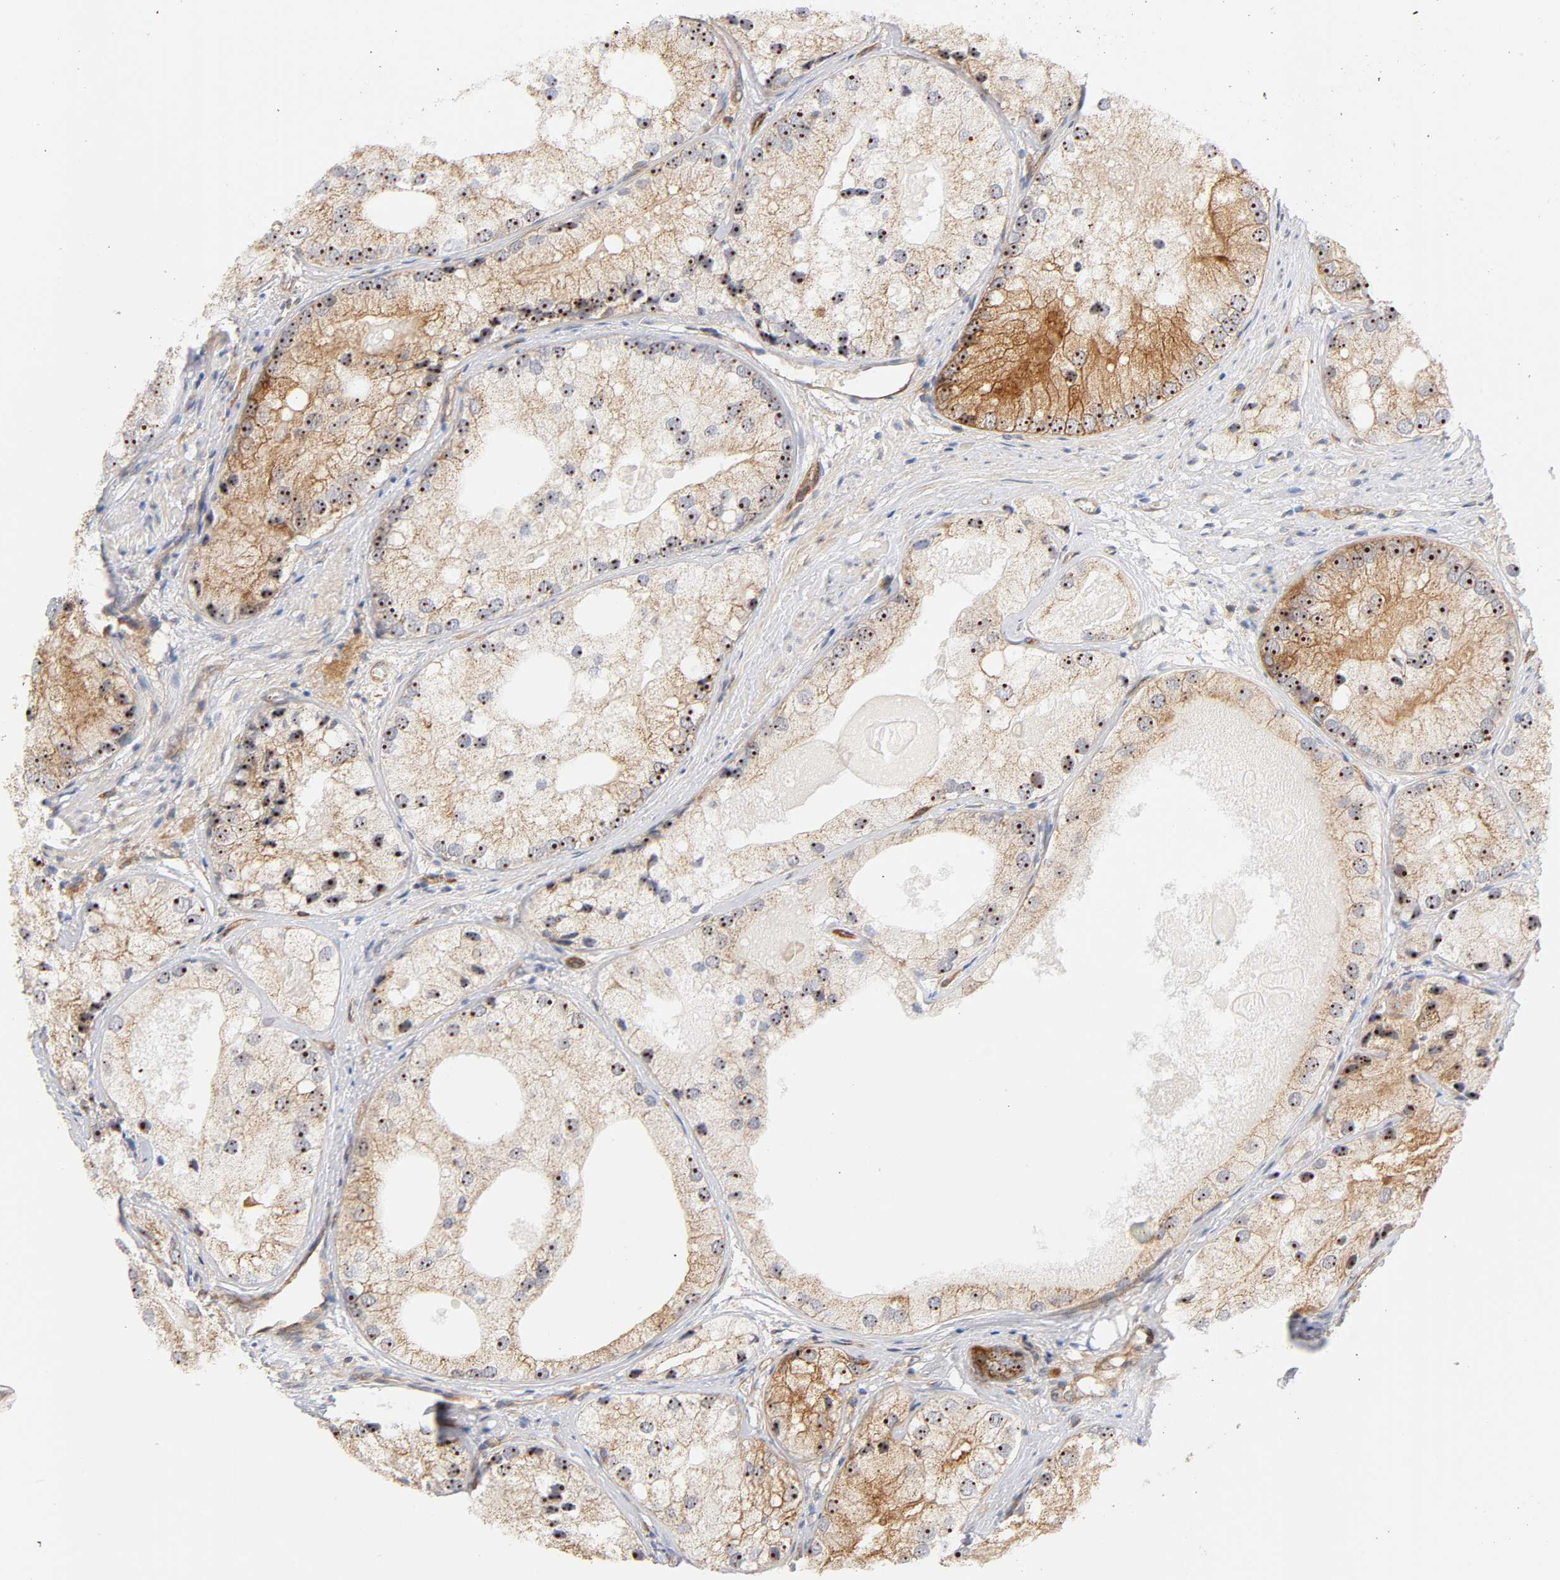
{"staining": {"intensity": "strong", "quantity": ">75%", "location": "cytoplasmic/membranous,nuclear"}, "tissue": "prostate cancer", "cell_type": "Tumor cells", "image_type": "cancer", "snomed": [{"axis": "morphology", "description": "Adenocarcinoma, Low grade"}, {"axis": "topography", "description": "Prostate"}], "caption": "Protein expression analysis of human prostate adenocarcinoma (low-grade) reveals strong cytoplasmic/membranous and nuclear staining in approximately >75% of tumor cells.", "gene": "PLD1", "patient": {"sex": "male", "age": 69}}